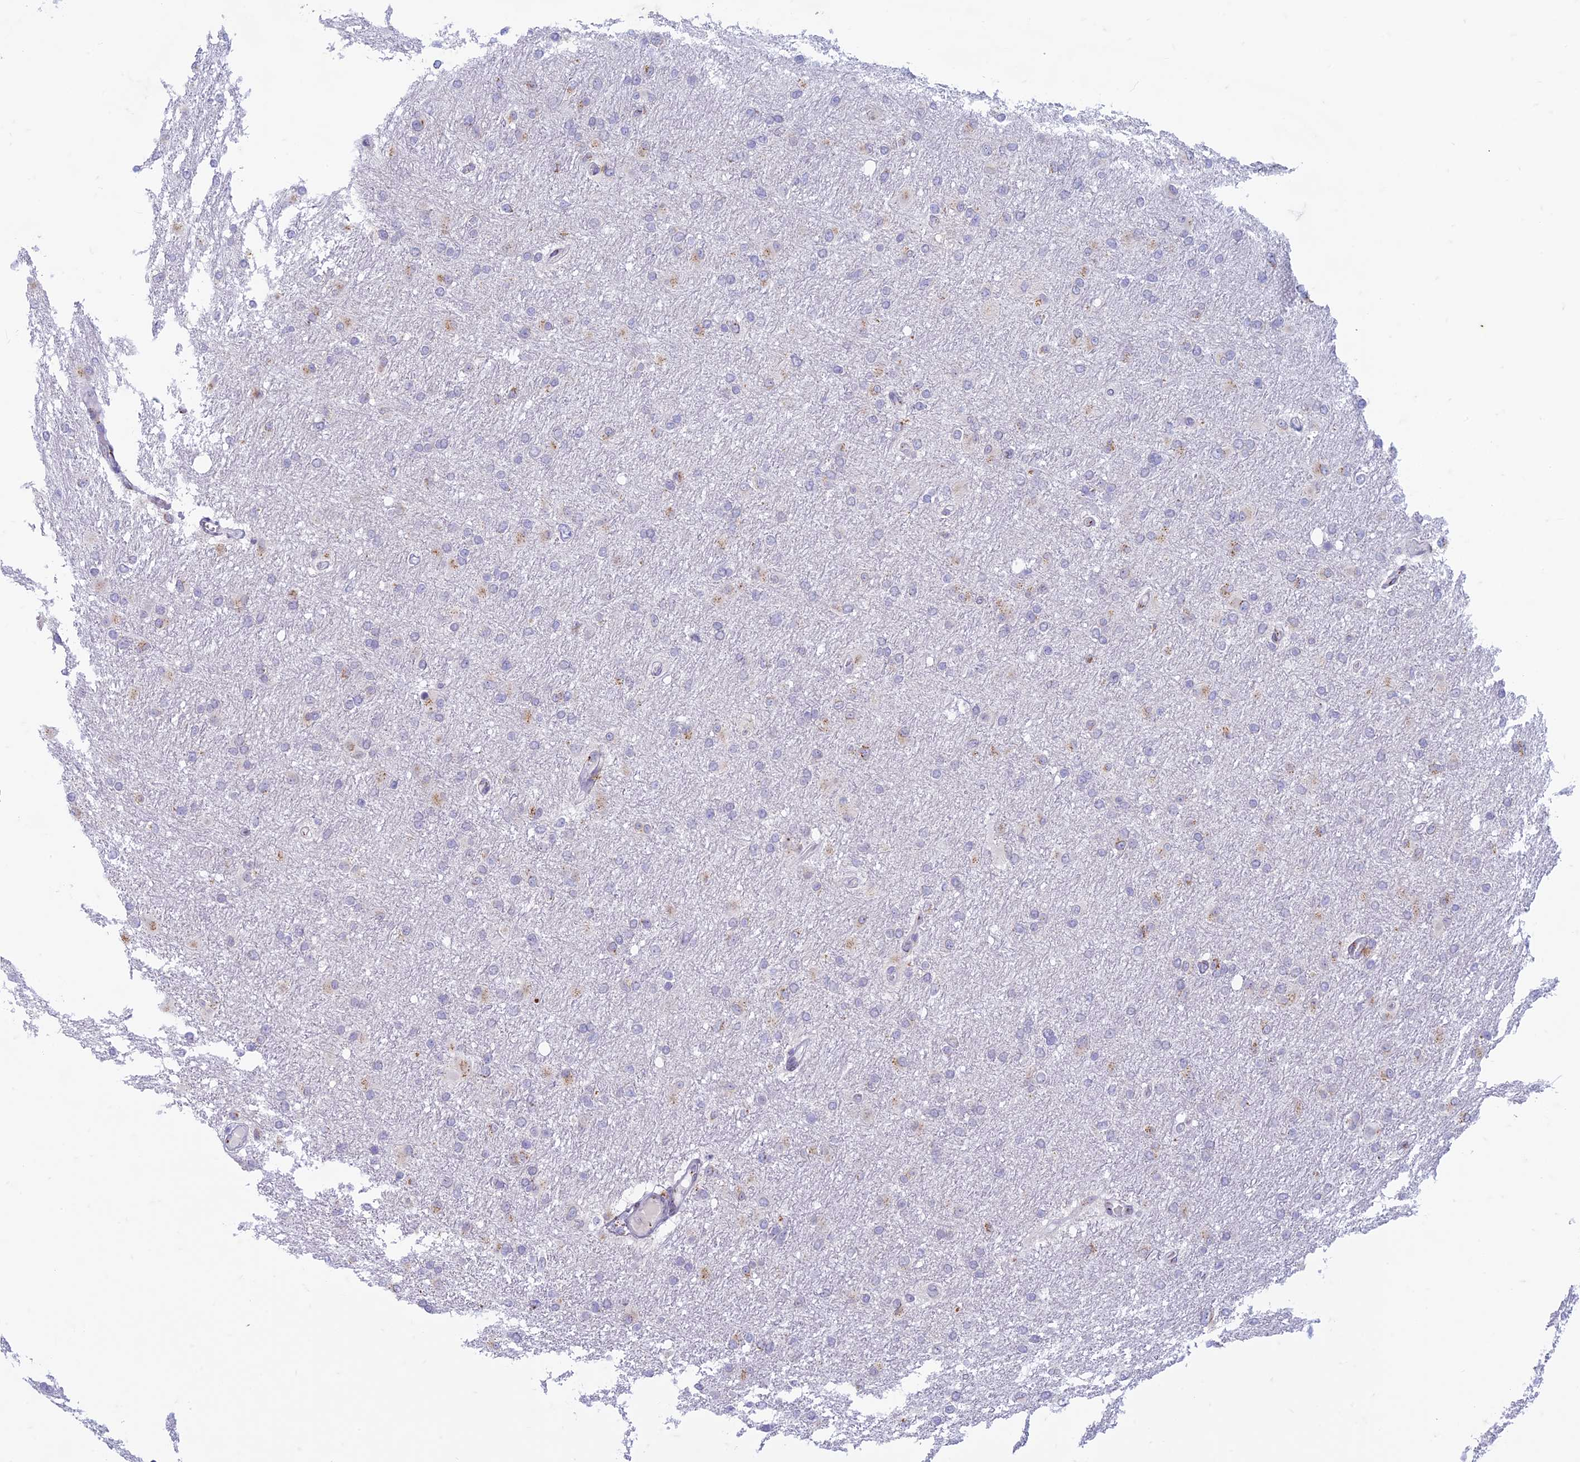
{"staining": {"intensity": "negative", "quantity": "none", "location": "none"}, "tissue": "glioma", "cell_type": "Tumor cells", "image_type": "cancer", "snomed": [{"axis": "morphology", "description": "Glioma, malignant, High grade"}, {"axis": "topography", "description": "Cerebral cortex"}], "caption": "IHC histopathology image of neoplastic tissue: glioma stained with DAB (3,3'-diaminobenzidine) reveals no significant protein expression in tumor cells.", "gene": "FAM3C", "patient": {"sex": "female", "age": 36}}